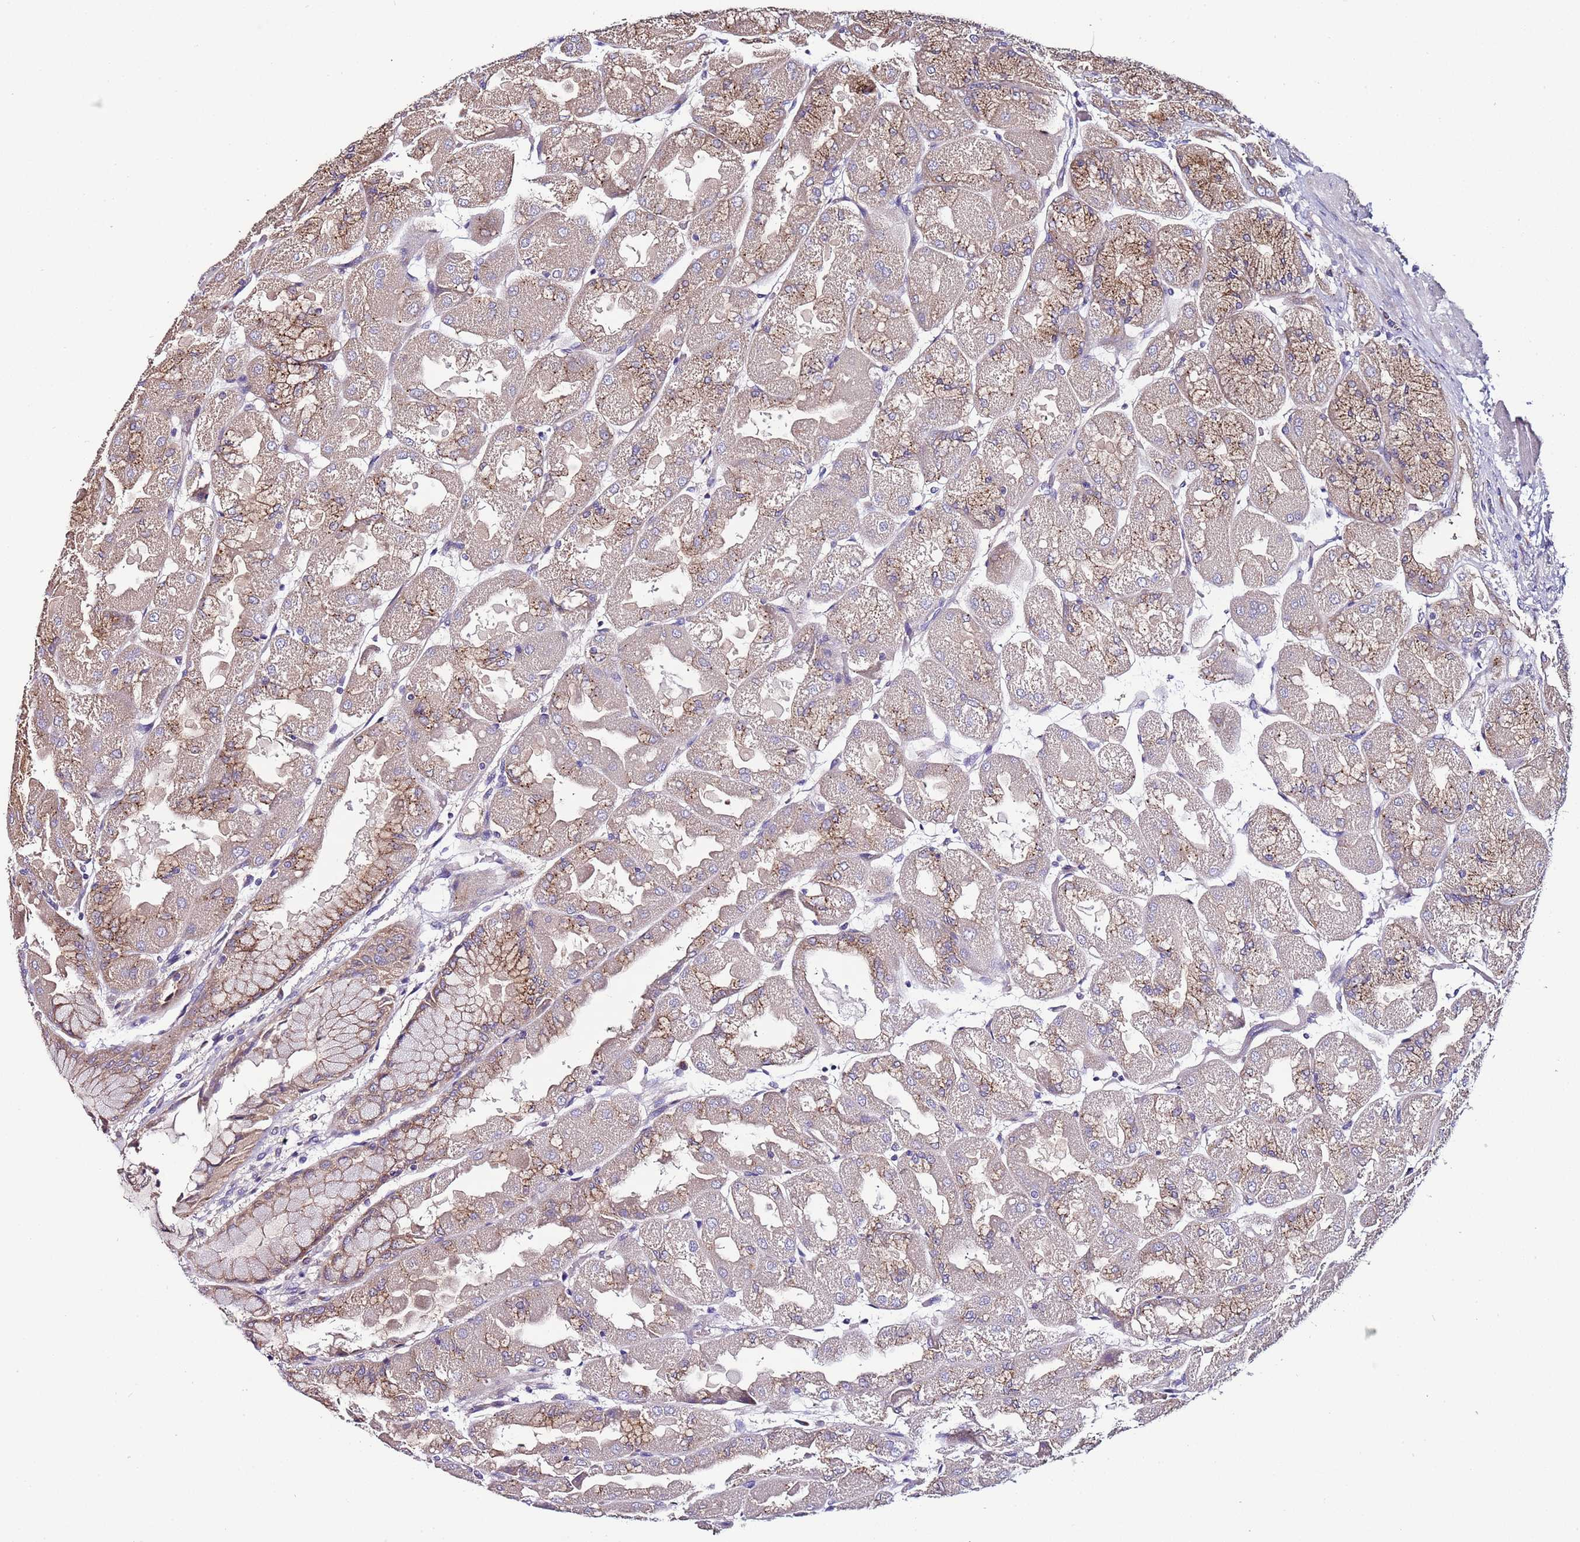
{"staining": {"intensity": "moderate", "quantity": "25%-75%", "location": "cytoplasmic/membranous"}, "tissue": "stomach", "cell_type": "Glandular cells", "image_type": "normal", "snomed": [{"axis": "morphology", "description": "Normal tissue, NOS"}, {"axis": "topography", "description": "Stomach"}], "caption": "Approximately 25%-75% of glandular cells in normal stomach exhibit moderate cytoplasmic/membranous protein staining as visualized by brown immunohistochemical staining.", "gene": "FAM20A", "patient": {"sex": "female", "age": 61}}